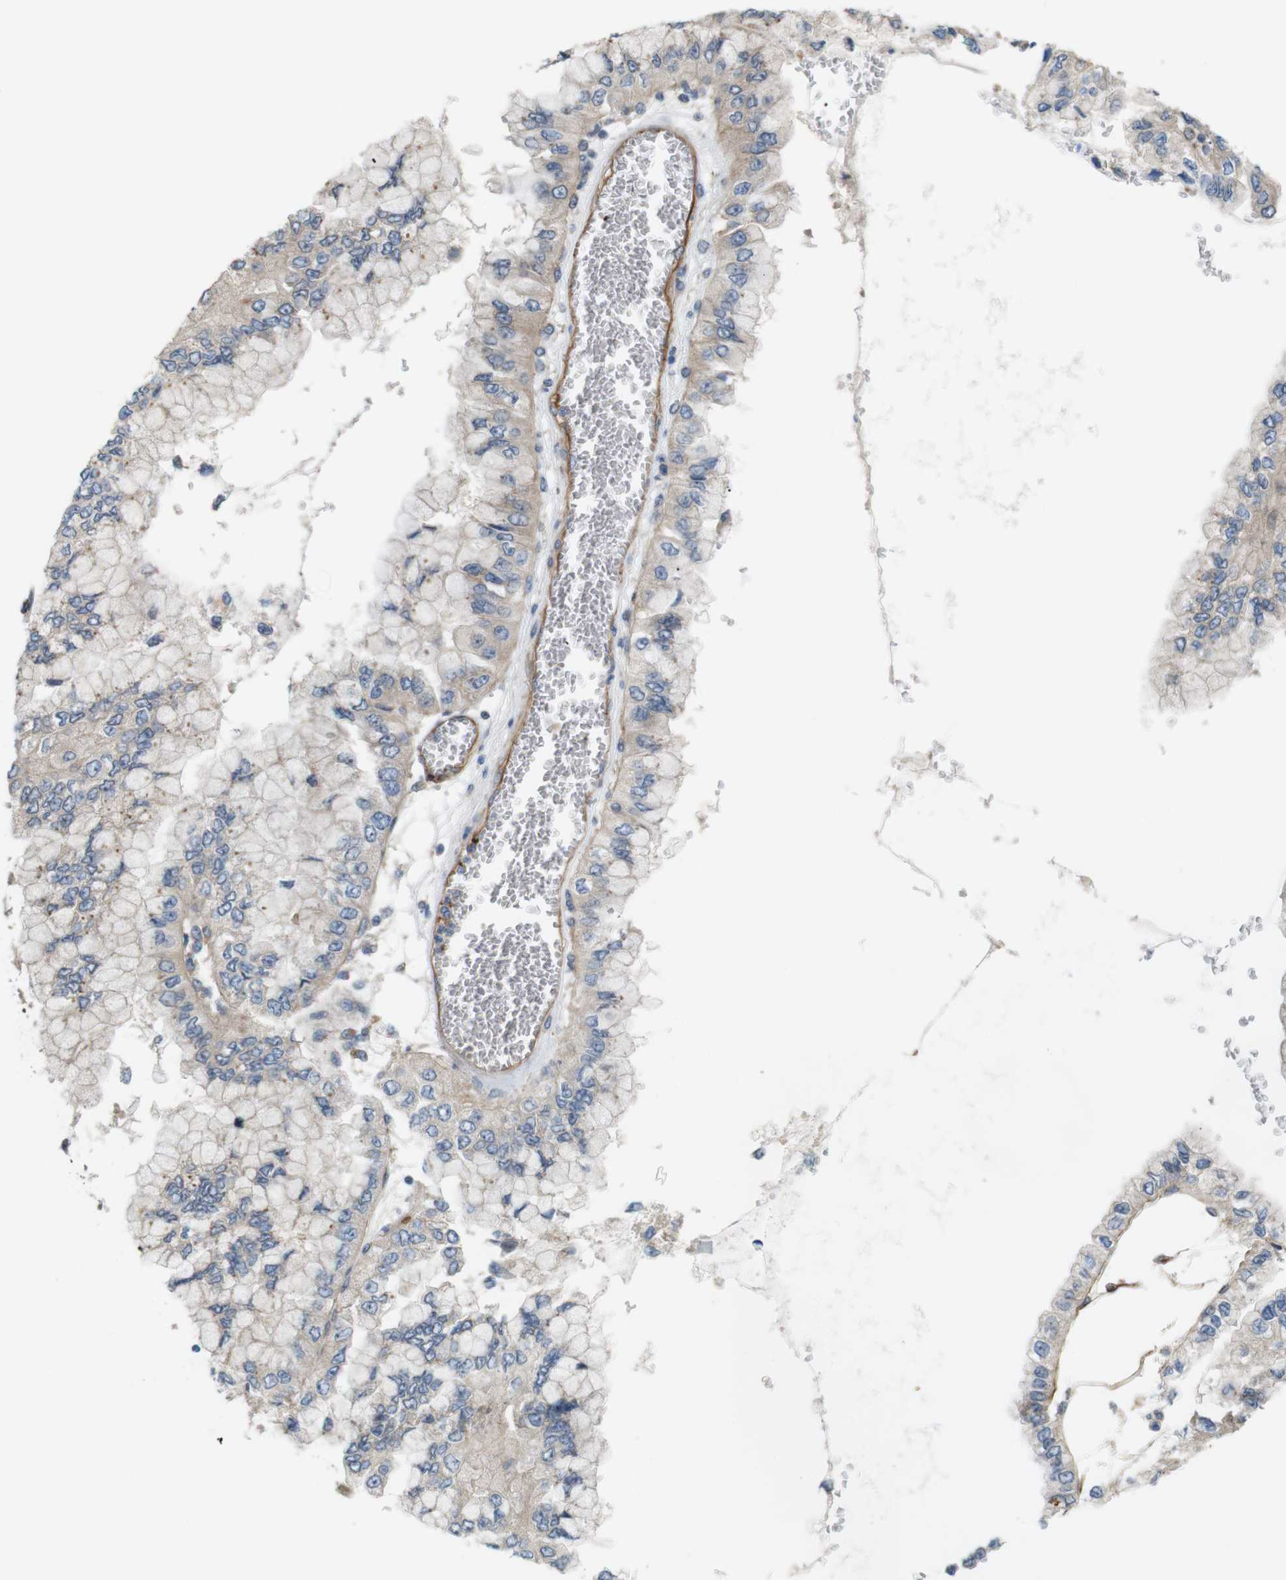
{"staining": {"intensity": "weak", "quantity": ">75%", "location": "cytoplasmic/membranous"}, "tissue": "liver cancer", "cell_type": "Tumor cells", "image_type": "cancer", "snomed": [{"axis": "morphology", "description": "Cholangiocarcinoma"}, {"axis": "topography", "description": "Liver"}], "caption": "Immunohistochemical staining of human liver cancer (cholangiocarcinoma) demonstrates low levels of weak cytoplasmic/membranous positivity in about >75% of tumor cells.", "gene": "BVES", "patient": {"sex": "female", "age": 79}}